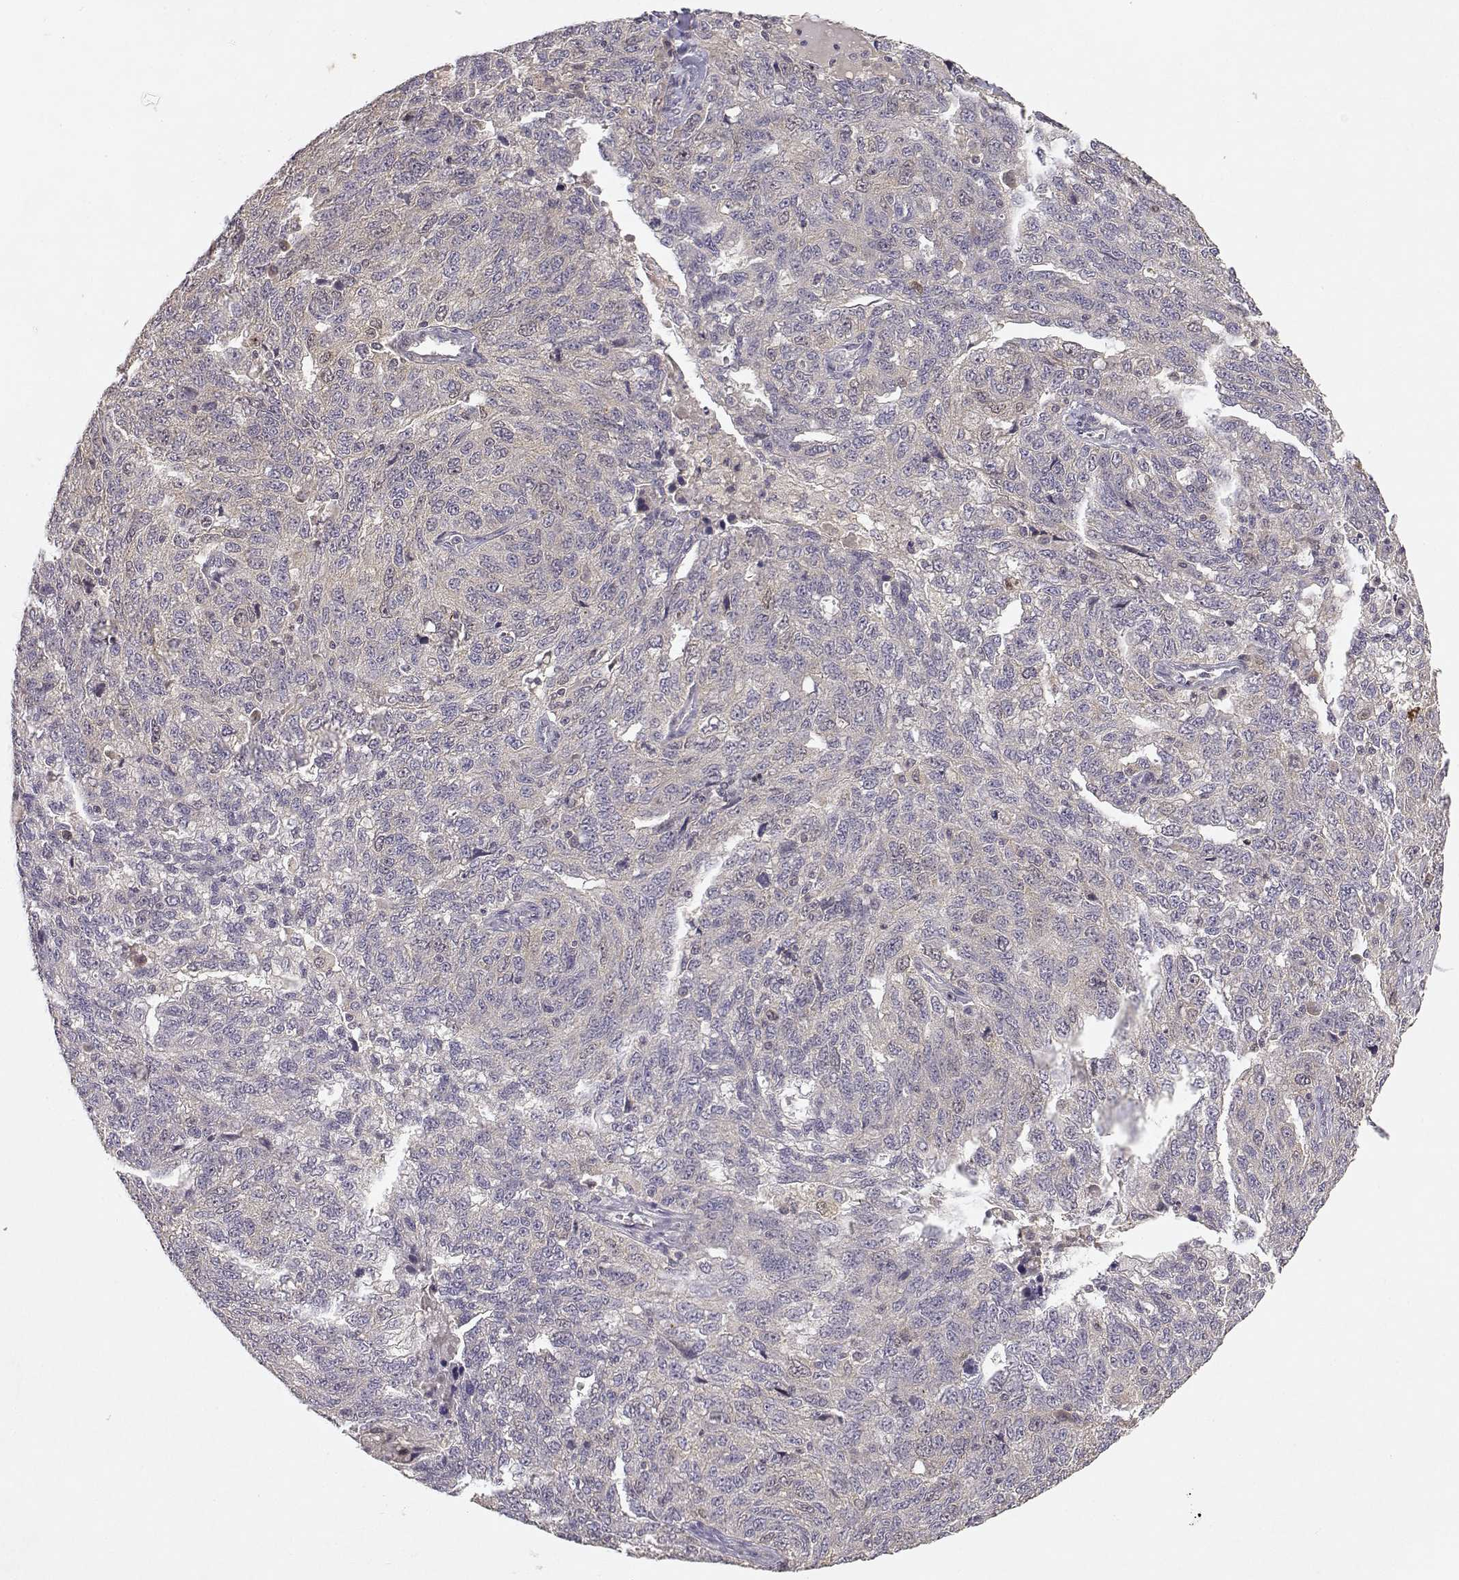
{"staining": {"intensity": "negative", "quantity": "none", "location": "none"}, "tissue": "ovarian cancer", "cell_type": "Tumor cells", "image_type": "cancer", "snomed": [{"axis": "morphology", "description": "Cystadenocarcinoma, serous, NOS"}, {"axis": "topography", "description": "Ovary"}], "caption": "Immunohistochemistry photomicrograph of human ovarian serous cystadenocarcinoma stained for a protein (brown), which reveals no staining in tumor cells. Nuclei are stained in blue.", "gene": "RAD51", "patient": {"sex": "female", "age": 71}}